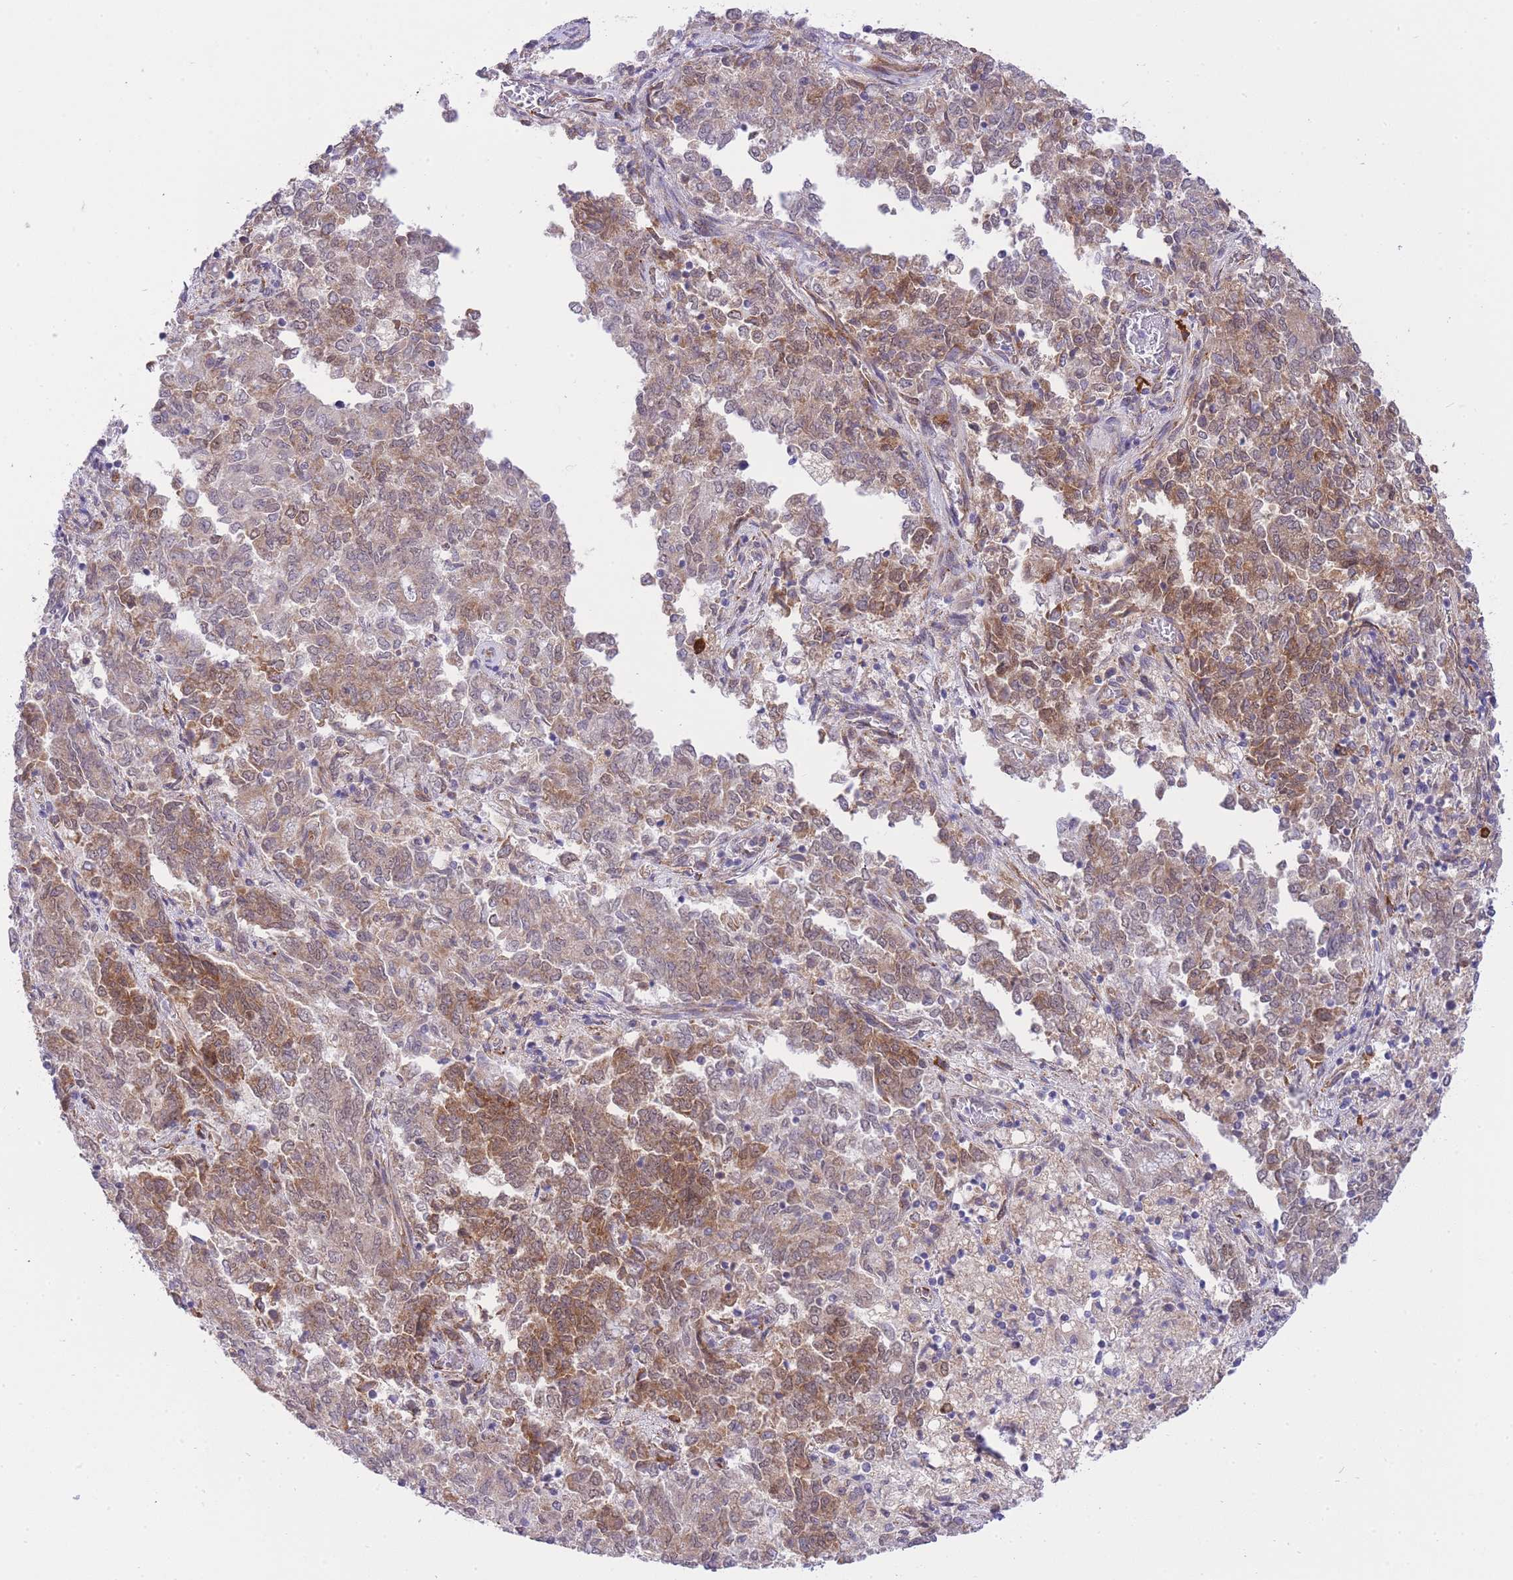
{"staining": {"intensity": "moderate", "quantity": ">75%", "location": "cytoplasmic/membranous,nuclear"}, "tissue": "endometrial cancer", "cell_type": "Tumor cells", "image_type": "cancer", "snomed": [{"axis": "morphology", "description": "Adenocarcinoma, NOS"}, {"axis": "topography", "description": "Endometrium"}], "caption": "This histopathology image exhibits IHC staining of endometrial adenocarcinoma, with medium moderate cytoplasmic/membranous and nuclear staining in about >75% of tumor cells.", "gene": "EXOSC8", "patient": {"sex": "female", "age": 80}}